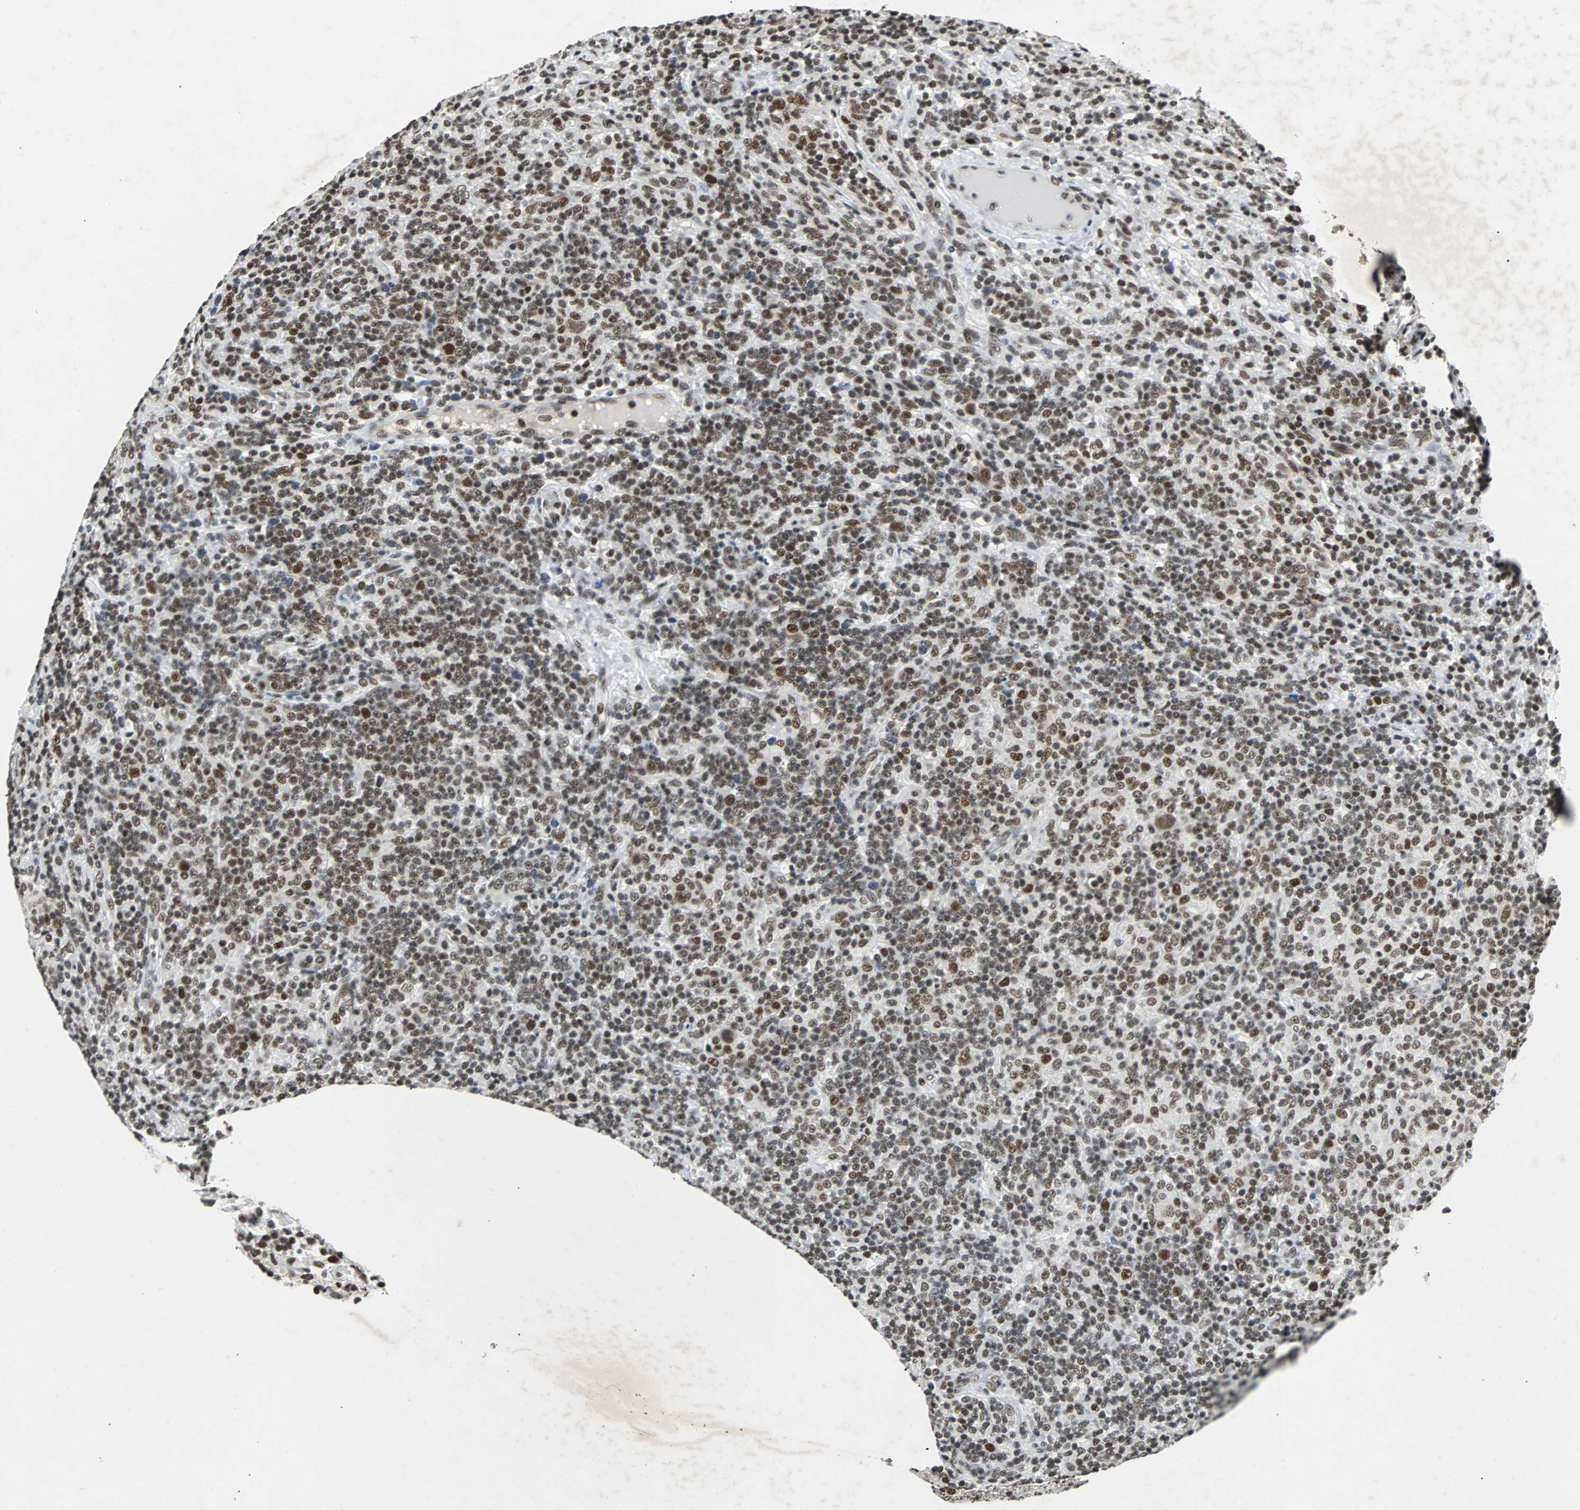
{"staining": {"intensity": "moderate", "quantity": ">75%", "location": "nuclear"}, "tissue": "lymphoma", "cell_type": "Tumor cells", "image_type": "cancer", "snomed": [{"axis": "morphology", "description": "Hodgkin's disease, NOS"}, {"axis": "topography", "description": "Lymph node"}], "caption": "Lymphoma tissue shows moderate nuclear staining in about >75% of tumor cells, visualized by immunohistochemistry.", "gene": "GATAD2A", "patient": {"sex": "male", "age": 70}}